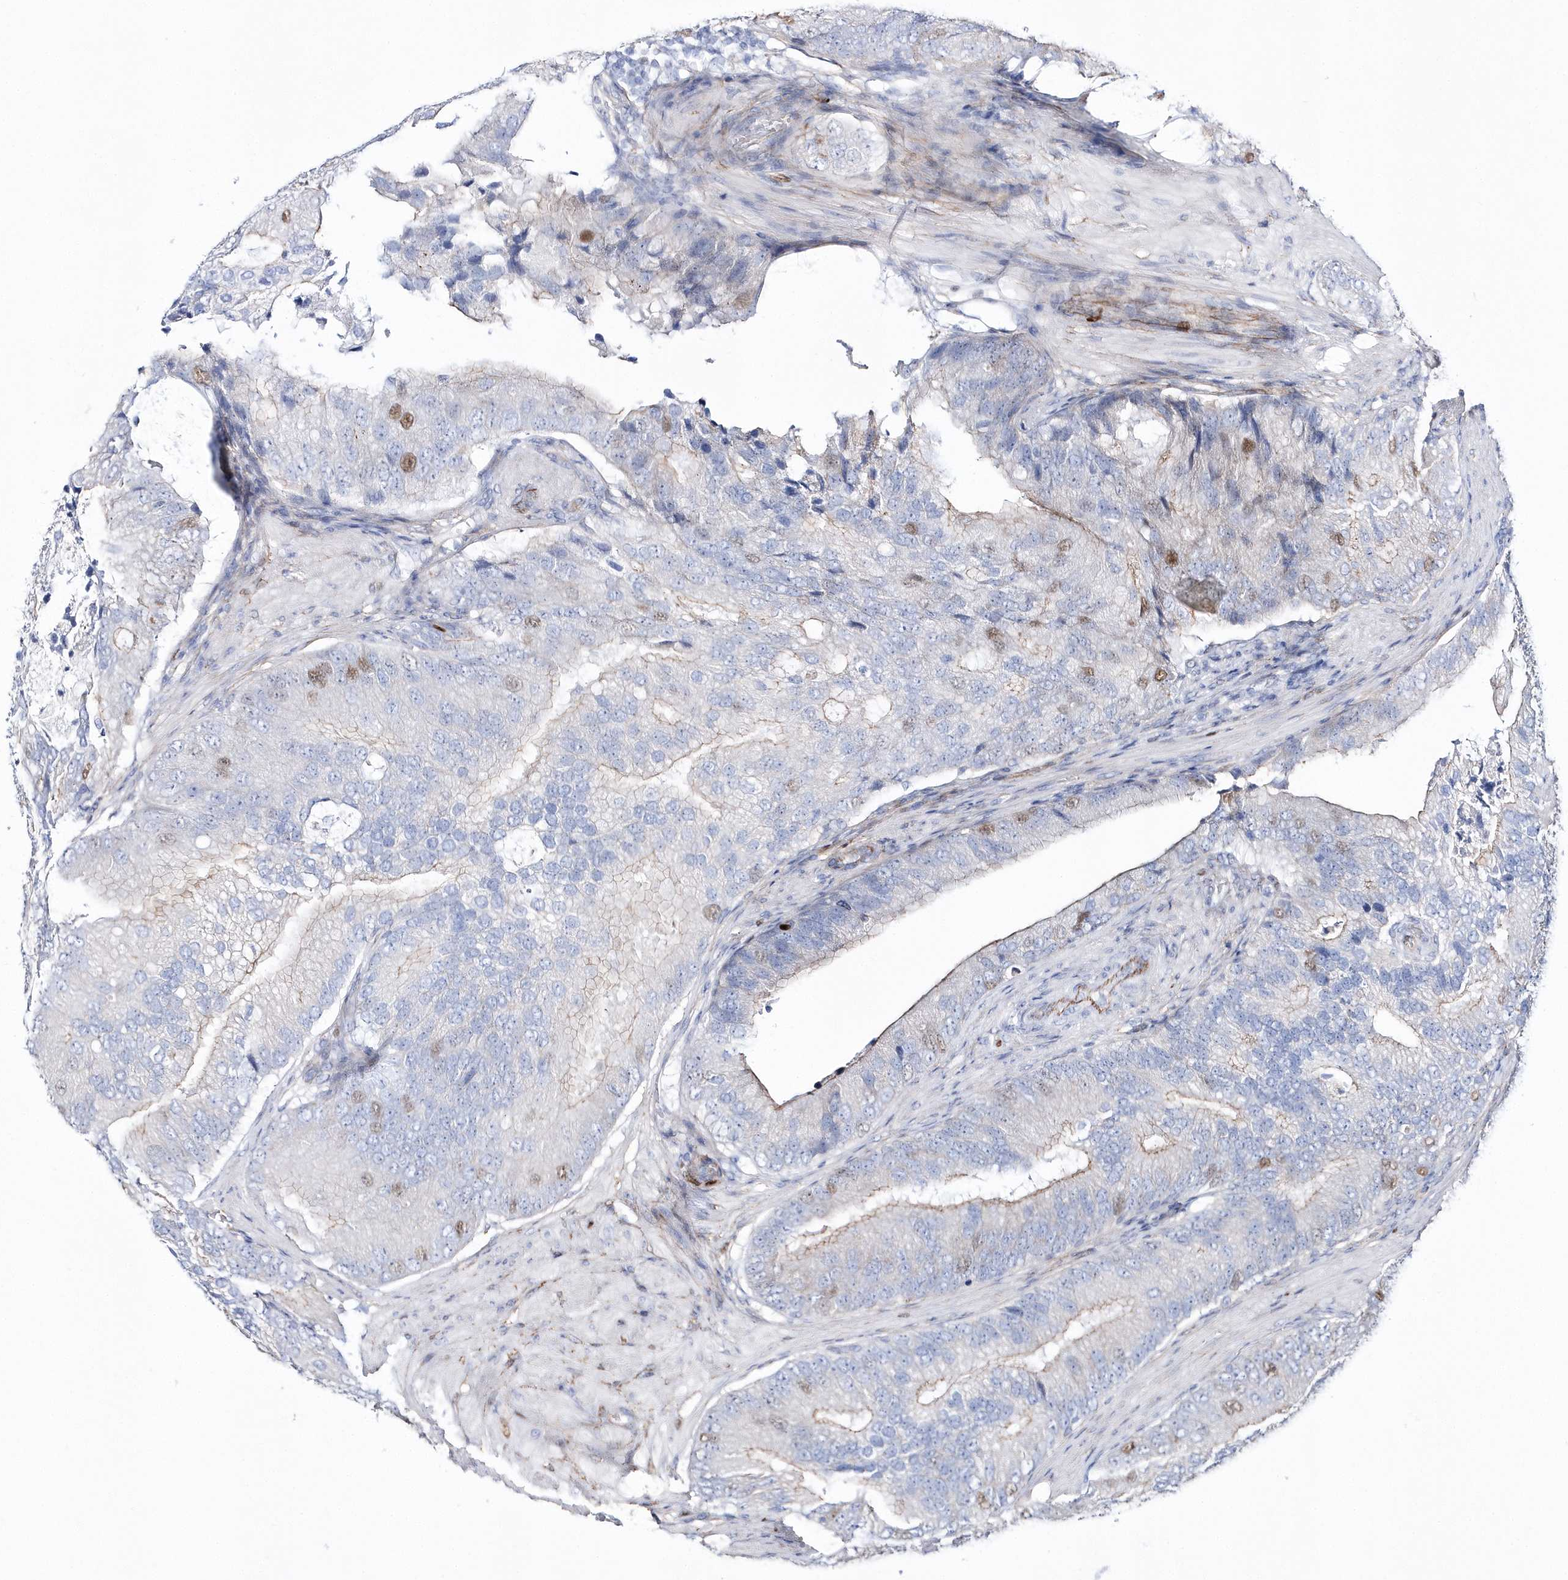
{"staining": {"intensity": "moderate", "quantity": "<25%", "location": "nuclear"}, "tissue": "prostate cancer", "cell_type": "Tumor cells", "image_type": "cancer", "snomed": [{"axis": "morphology", "description": "Adenocarcinoma, High grade"}, {"axis": "topography", "description": "Prostate"}], "caption": "Human prostate adenocarcinoma (high-grade) stained with a brown dye exhibits moderate nuclear positive expression in approximately <25% of tumor cells.", "gene": "TMCO6", "patient": {"sex": "male", "age": 70}}